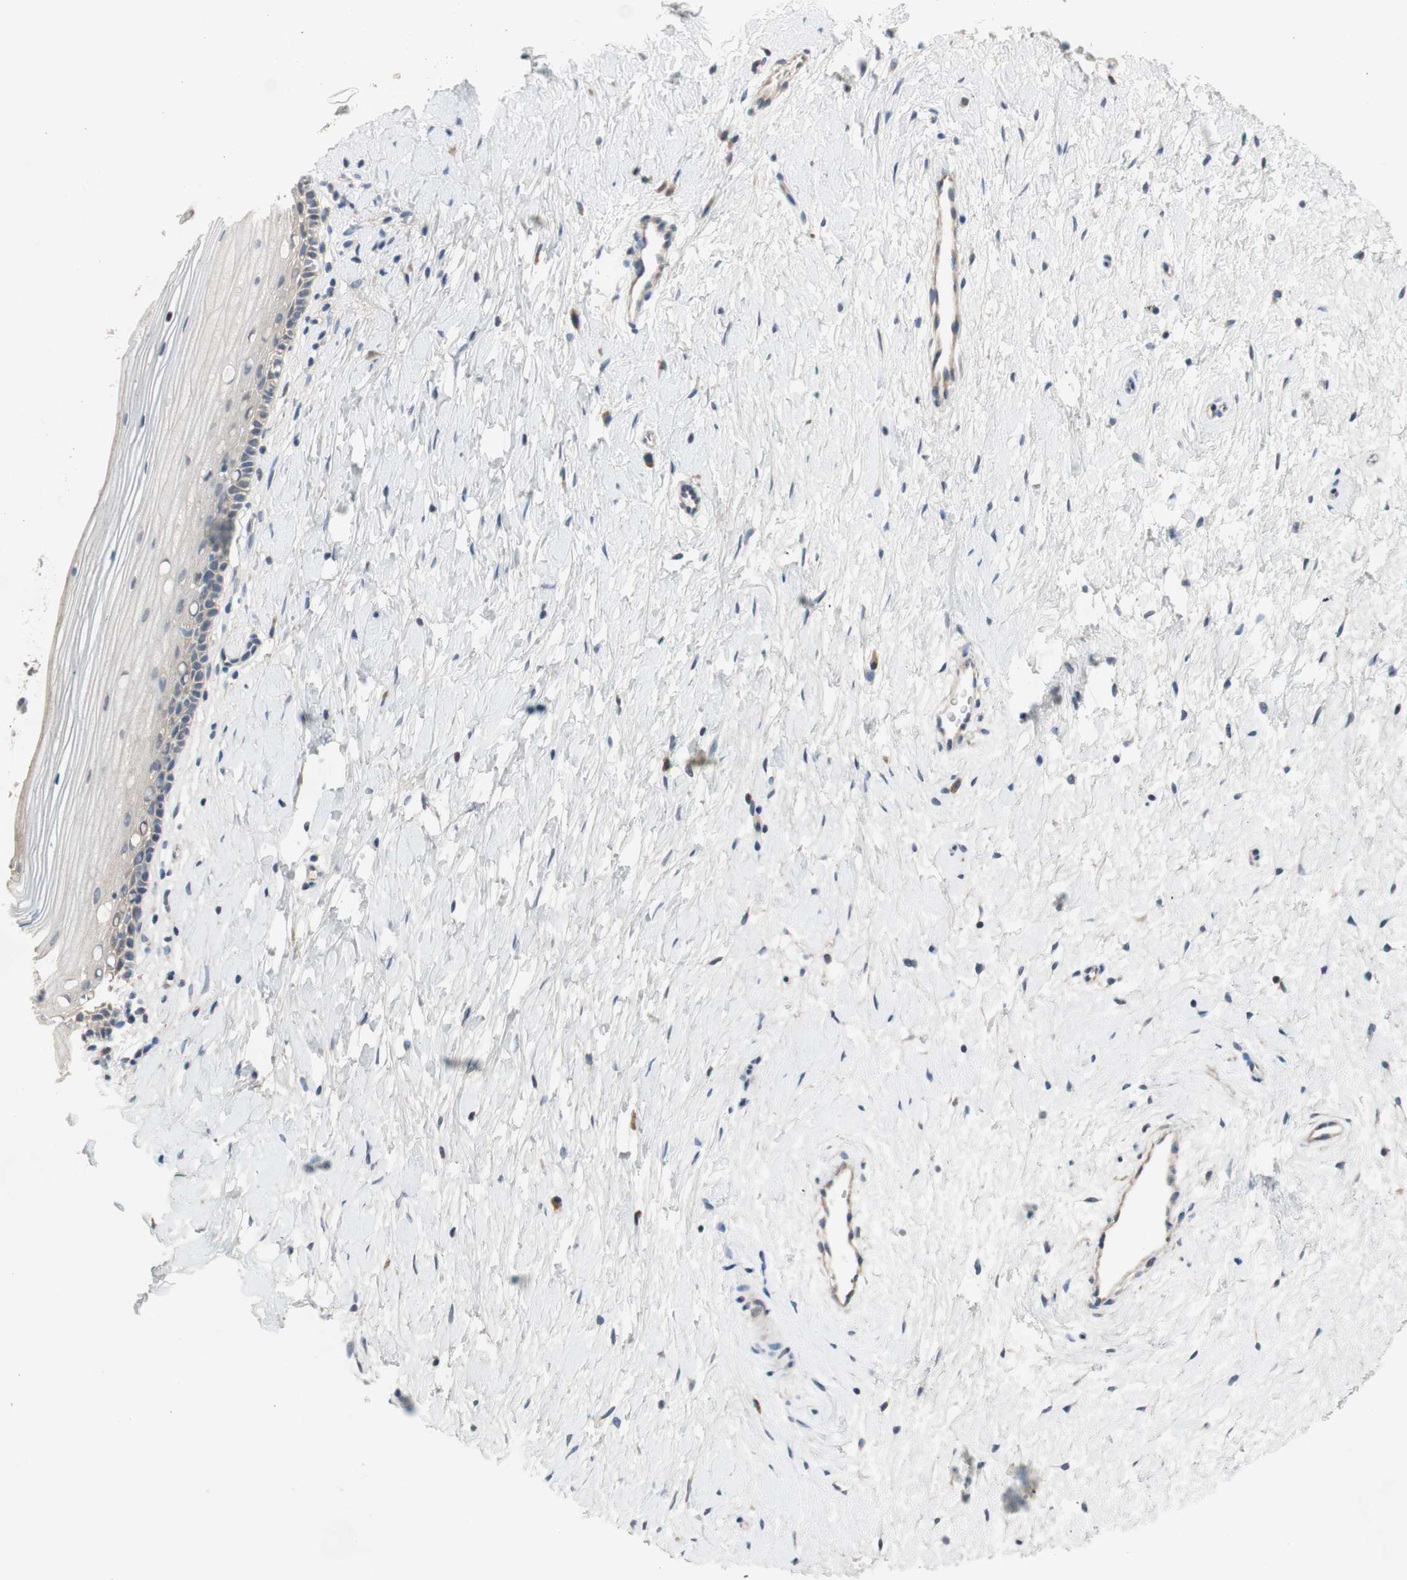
{"staining": {"intensity": "negative", "quantity": "none", "location": "none"}, "tissue": "cervix", "cell_type": "Glandular cells", "image_type": "normal", "snomed": [{"axis": "morphology", "description": "Normal tissue, NOS"}, {"axis": "topography", "description": "Cervix"}], "caption": "Glandular cells show no significant staining in normal cervix. The staining is performed using DAB brown chromogen with nuclei counter-stained in using hematoxylin.", "gene": "TACR3", "patient": {"sex": "female", "age": 39}}